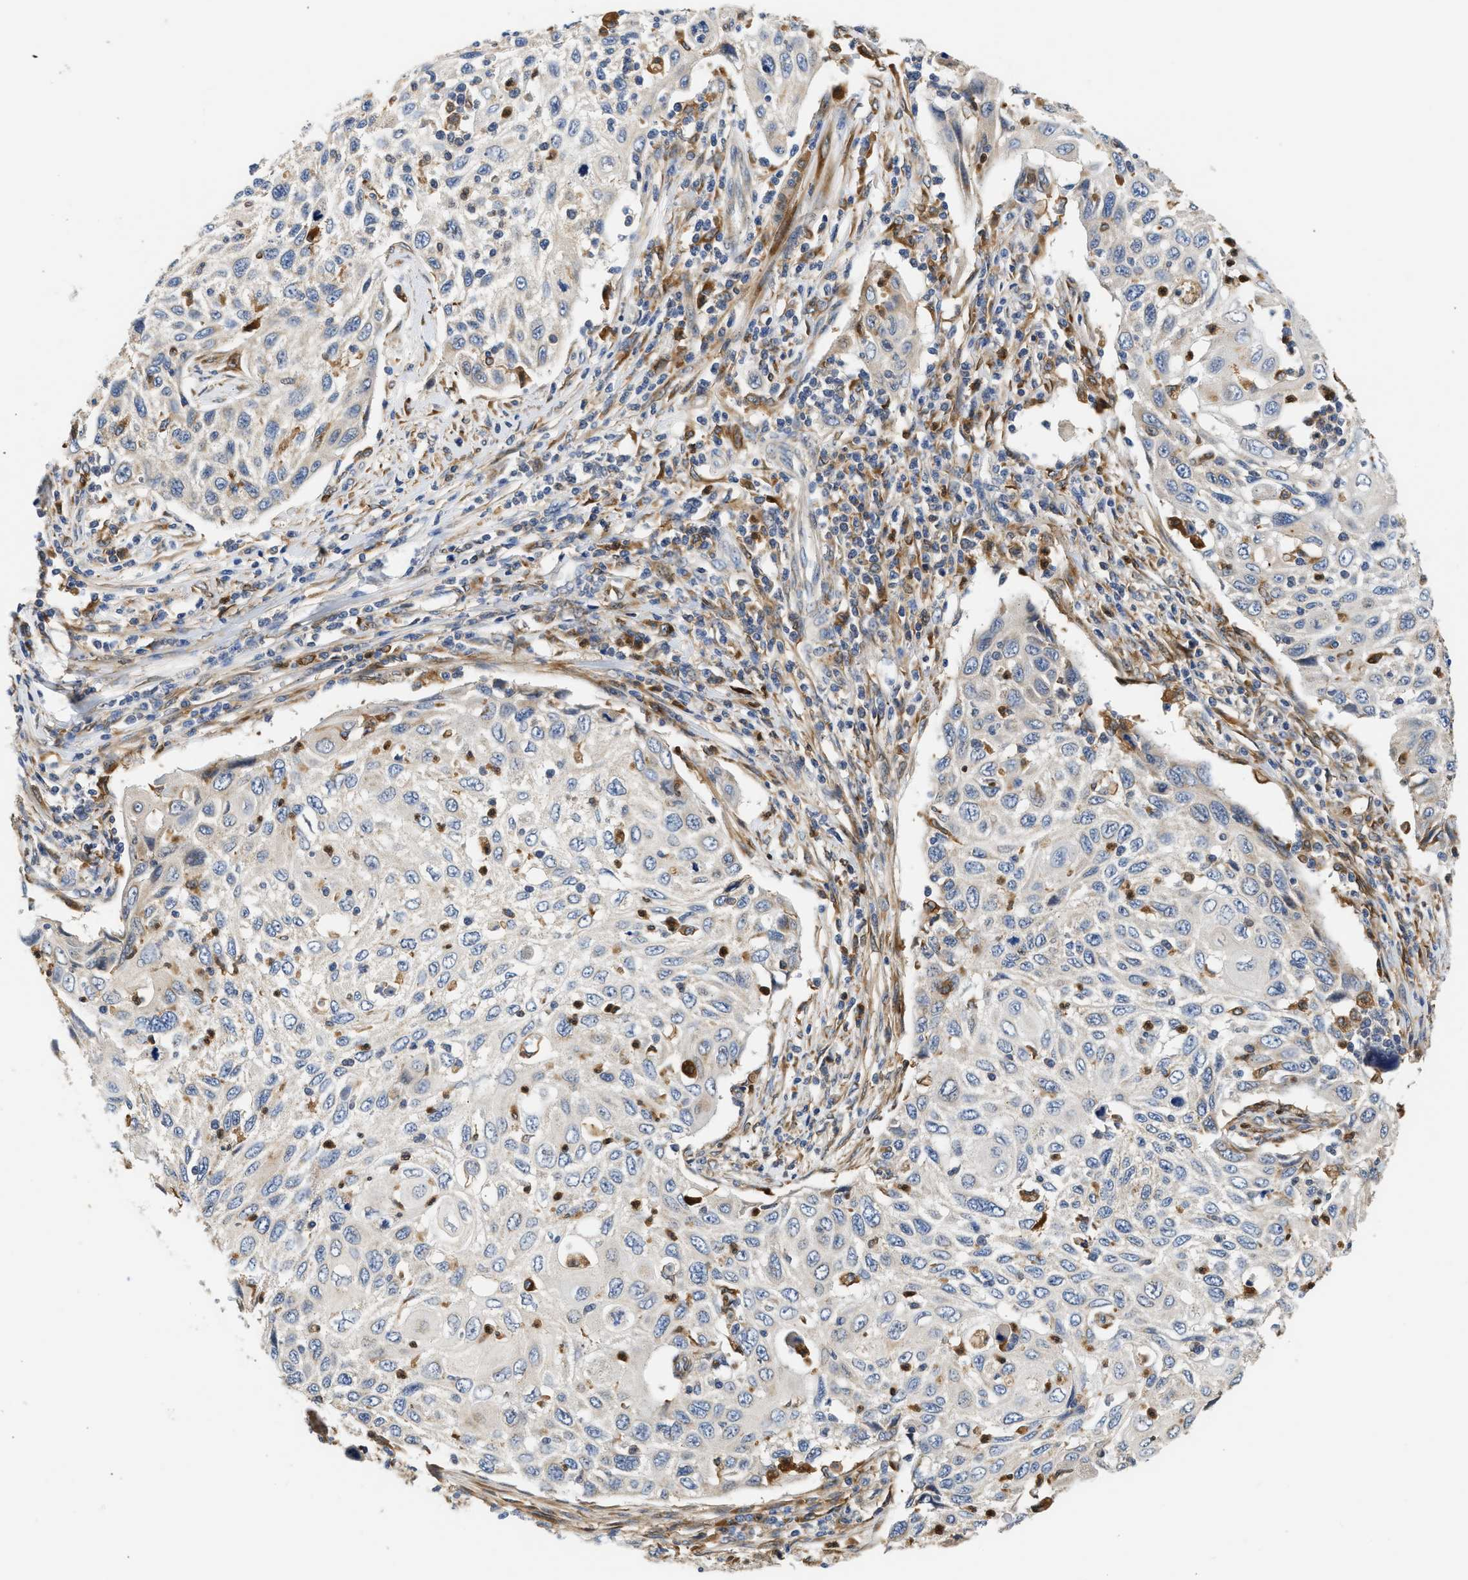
{"staining": {"intensity": "negative", "quantity": "none", "location": "none"}, "tissue": "cervical cancer", "cell_type": "Tumor cells", "image_type": "cancer", "snomed": [{"axis": "morphology", "description": "Squamous cell carcinoma, NOS"}, {"axis": "topography", "description": "Cervix"}], "caption": "This is an immunohistochemistry histopathology image of cervical cancer (squamous cell carcinoma). There is no positivity in tumor cells.", "gene": "RAB31", "patient": {"sex": "female", "age": 70}}